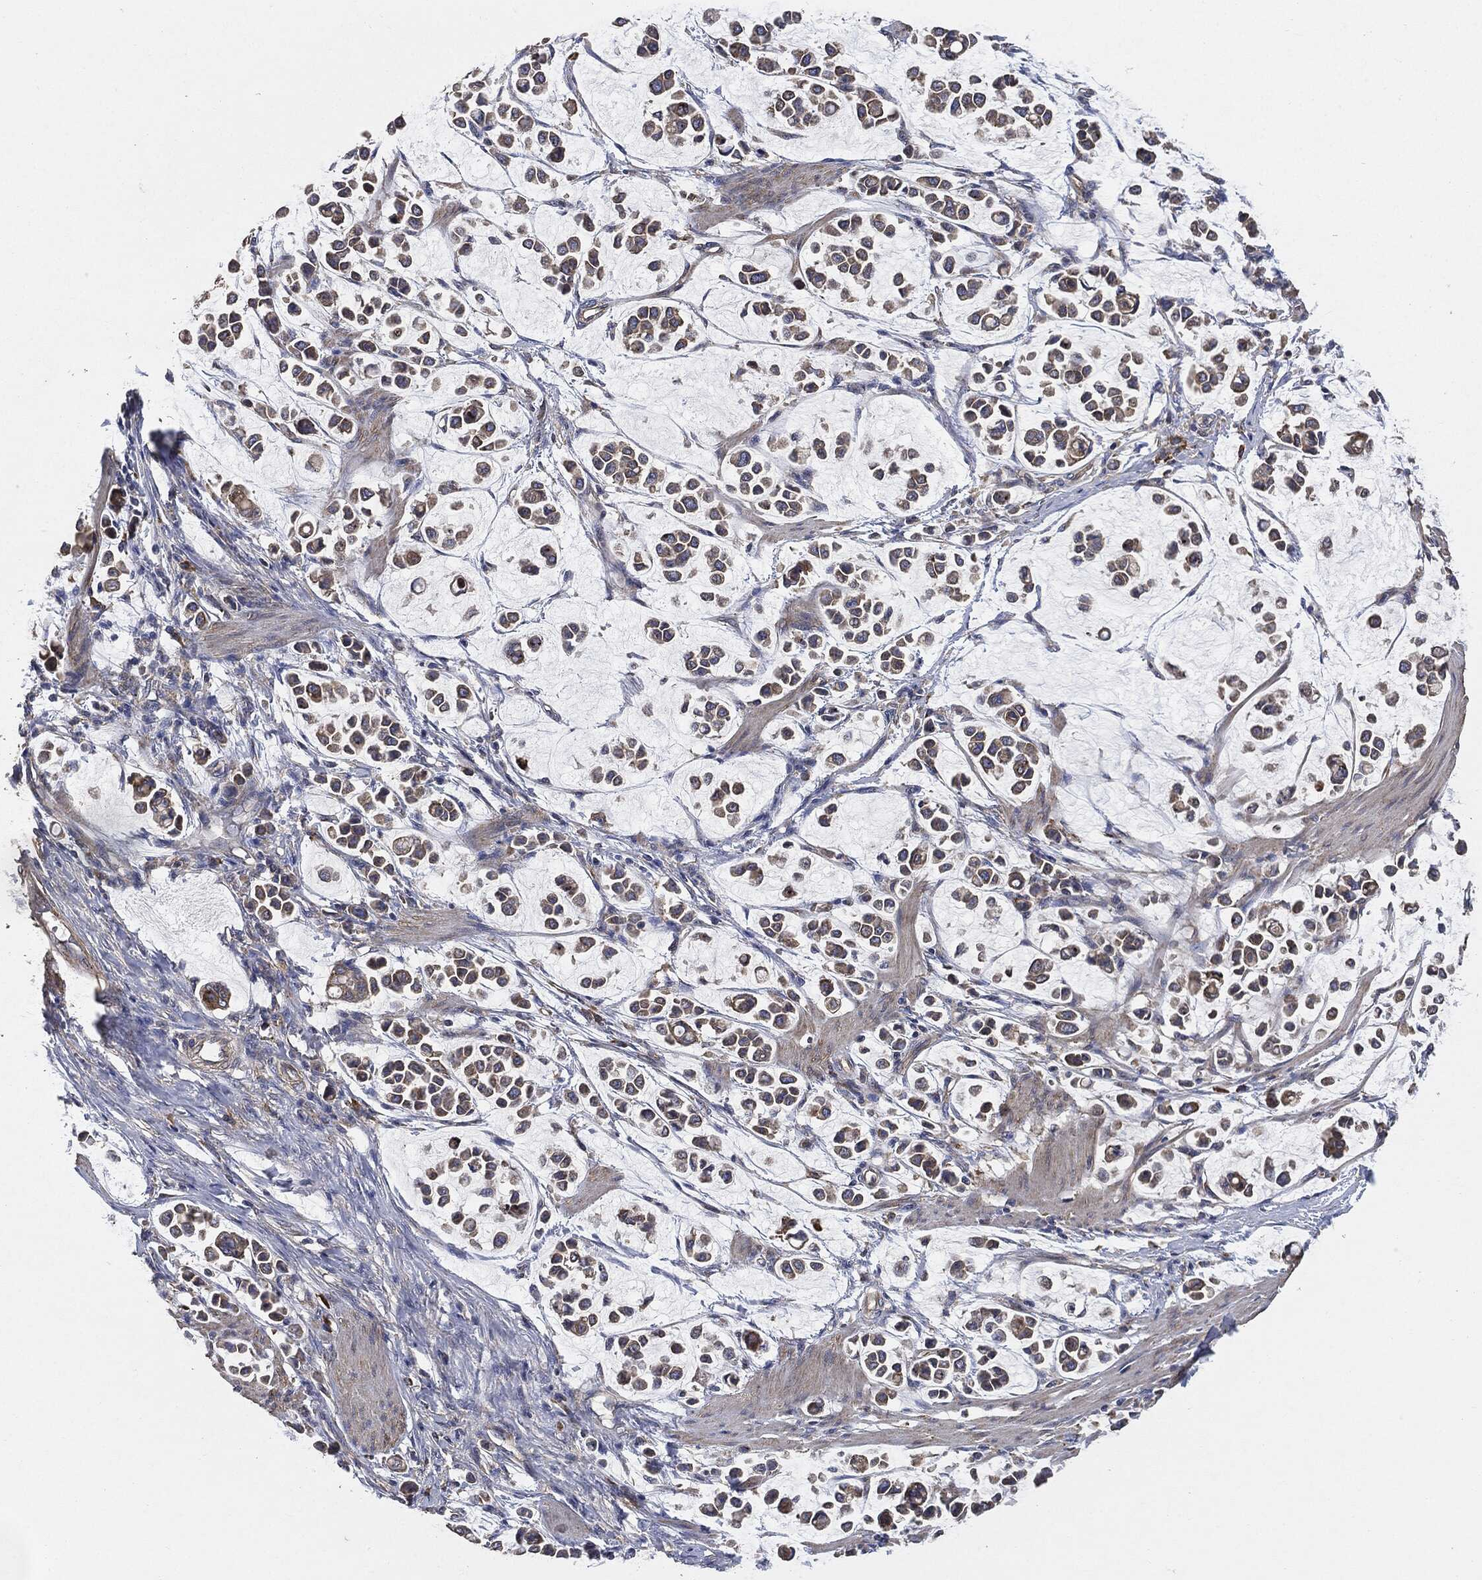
{"staining": {"intensity": "strong", "quantity": "<25%", "location": "cytoplasmic/membranous"}, "tissue": "stomach cancer", "cell_type": "Tumor cells", "image_type": "cancer", "snomed": [{"axis": "morphology", "description": "Adenocarcinoma, NOS"}, {"axis": "topography", "description": "Stomach"}], "caption": "About <25% of tumor cells in human stomach adenocarcinoma display strong cytoplasmic/membranous protein positivity as visualized by brown immunohistochemical staining.", "gene": "STK3", "patient": {"sex": "male", "age": 82}}